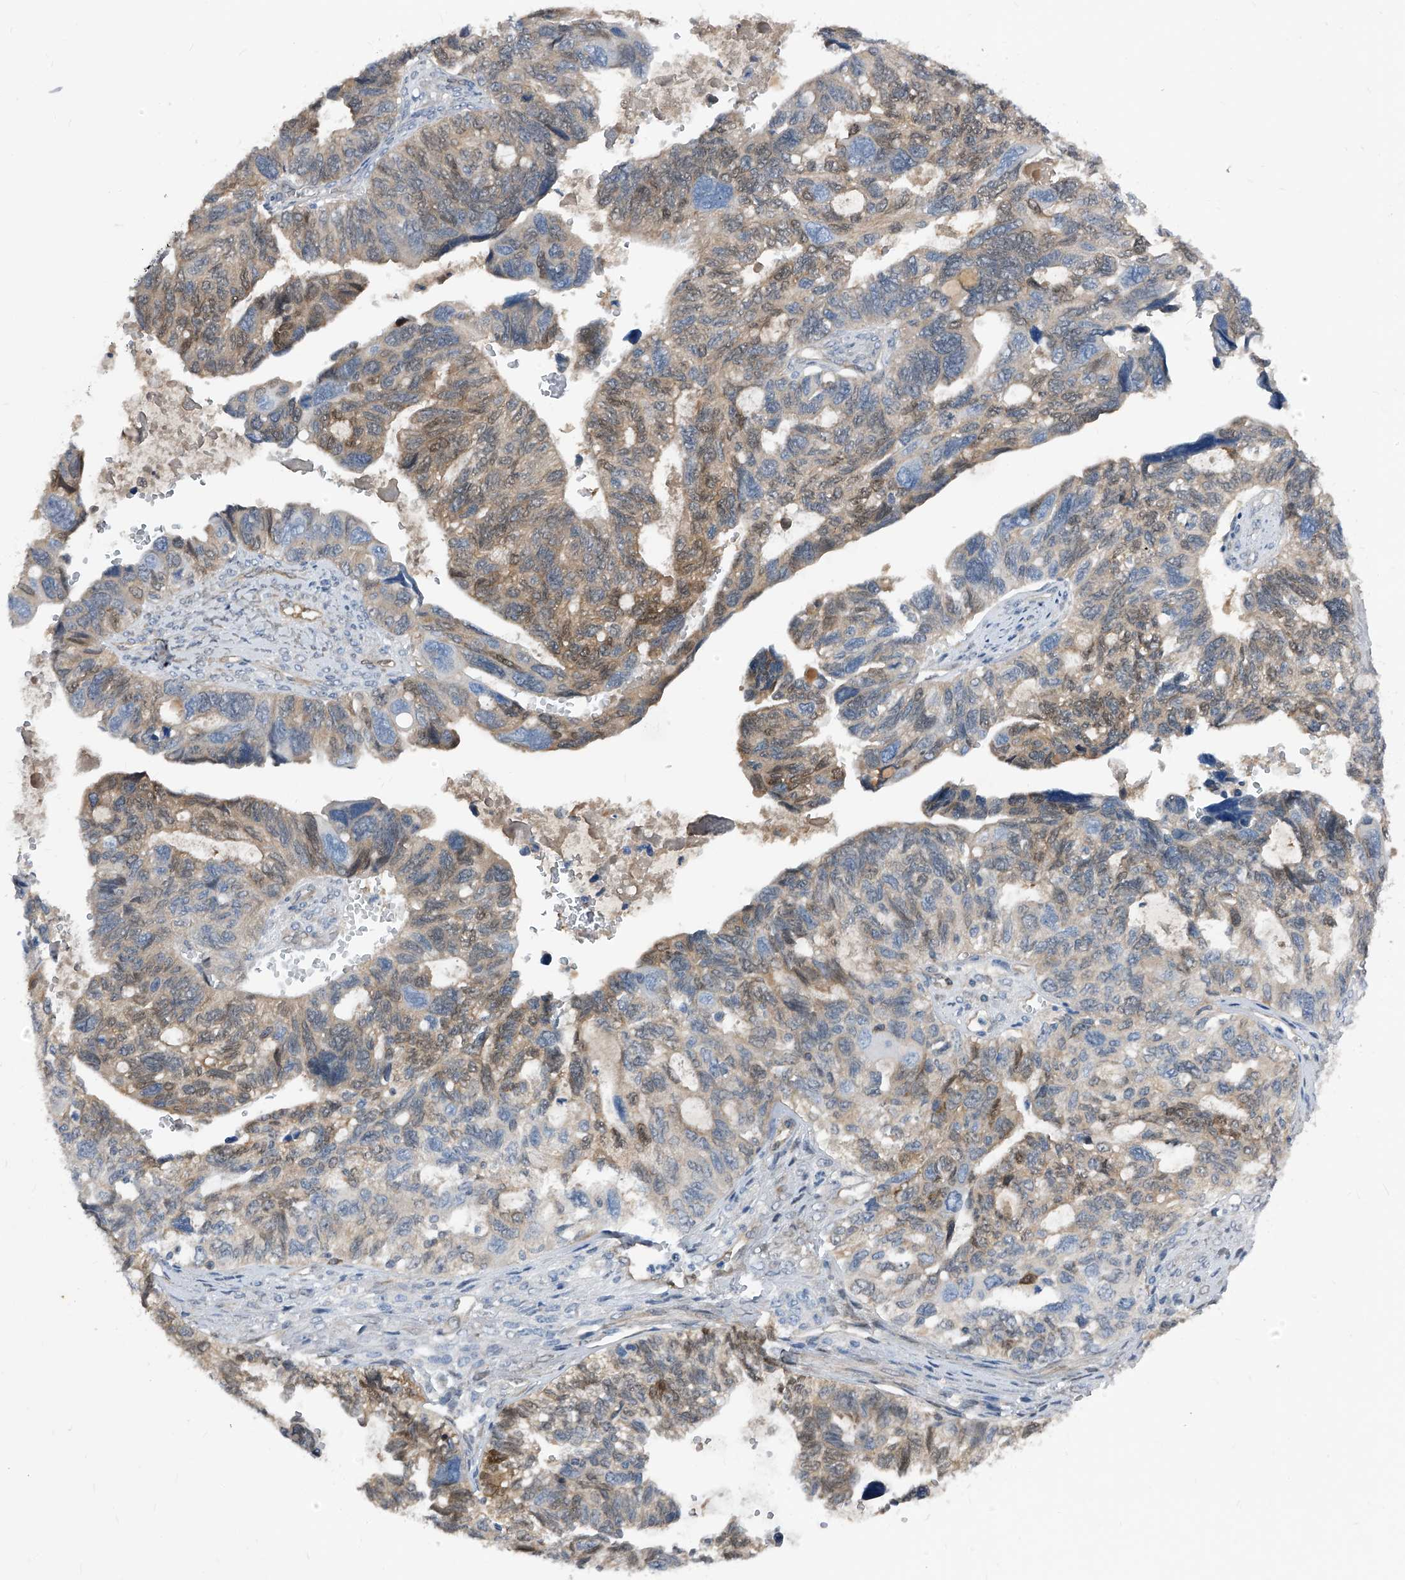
{"staining": {"intensity": "moderate", "quantity": "25%-75%", "location": "cytoplasmic/membranous,nuclear"}, "tissue": "ovarian cancer", "cell_type": "Tumor cells", "image_type": "cancer", "snomed": [{"axis": "morphology", "description": "Cystadenocarcinoma, serous, NOS"}, {"axis": "topography", "description": "Ovary"}], "caption": "A photomicrograph of human ovarian cancer (serous cystadenocarcinoma) stained for a protein demonstrates moderate cytoplasmic/membranous and nuclear brown staining in tumor cells. The staining was performed using DAB to visualize the protein expression in brown, while the nuclei were stained in blue with hematoxylin (Magnification: 20x).", "gene": "MAP2K6", "patient": {"sex": "female", "age": 79}}